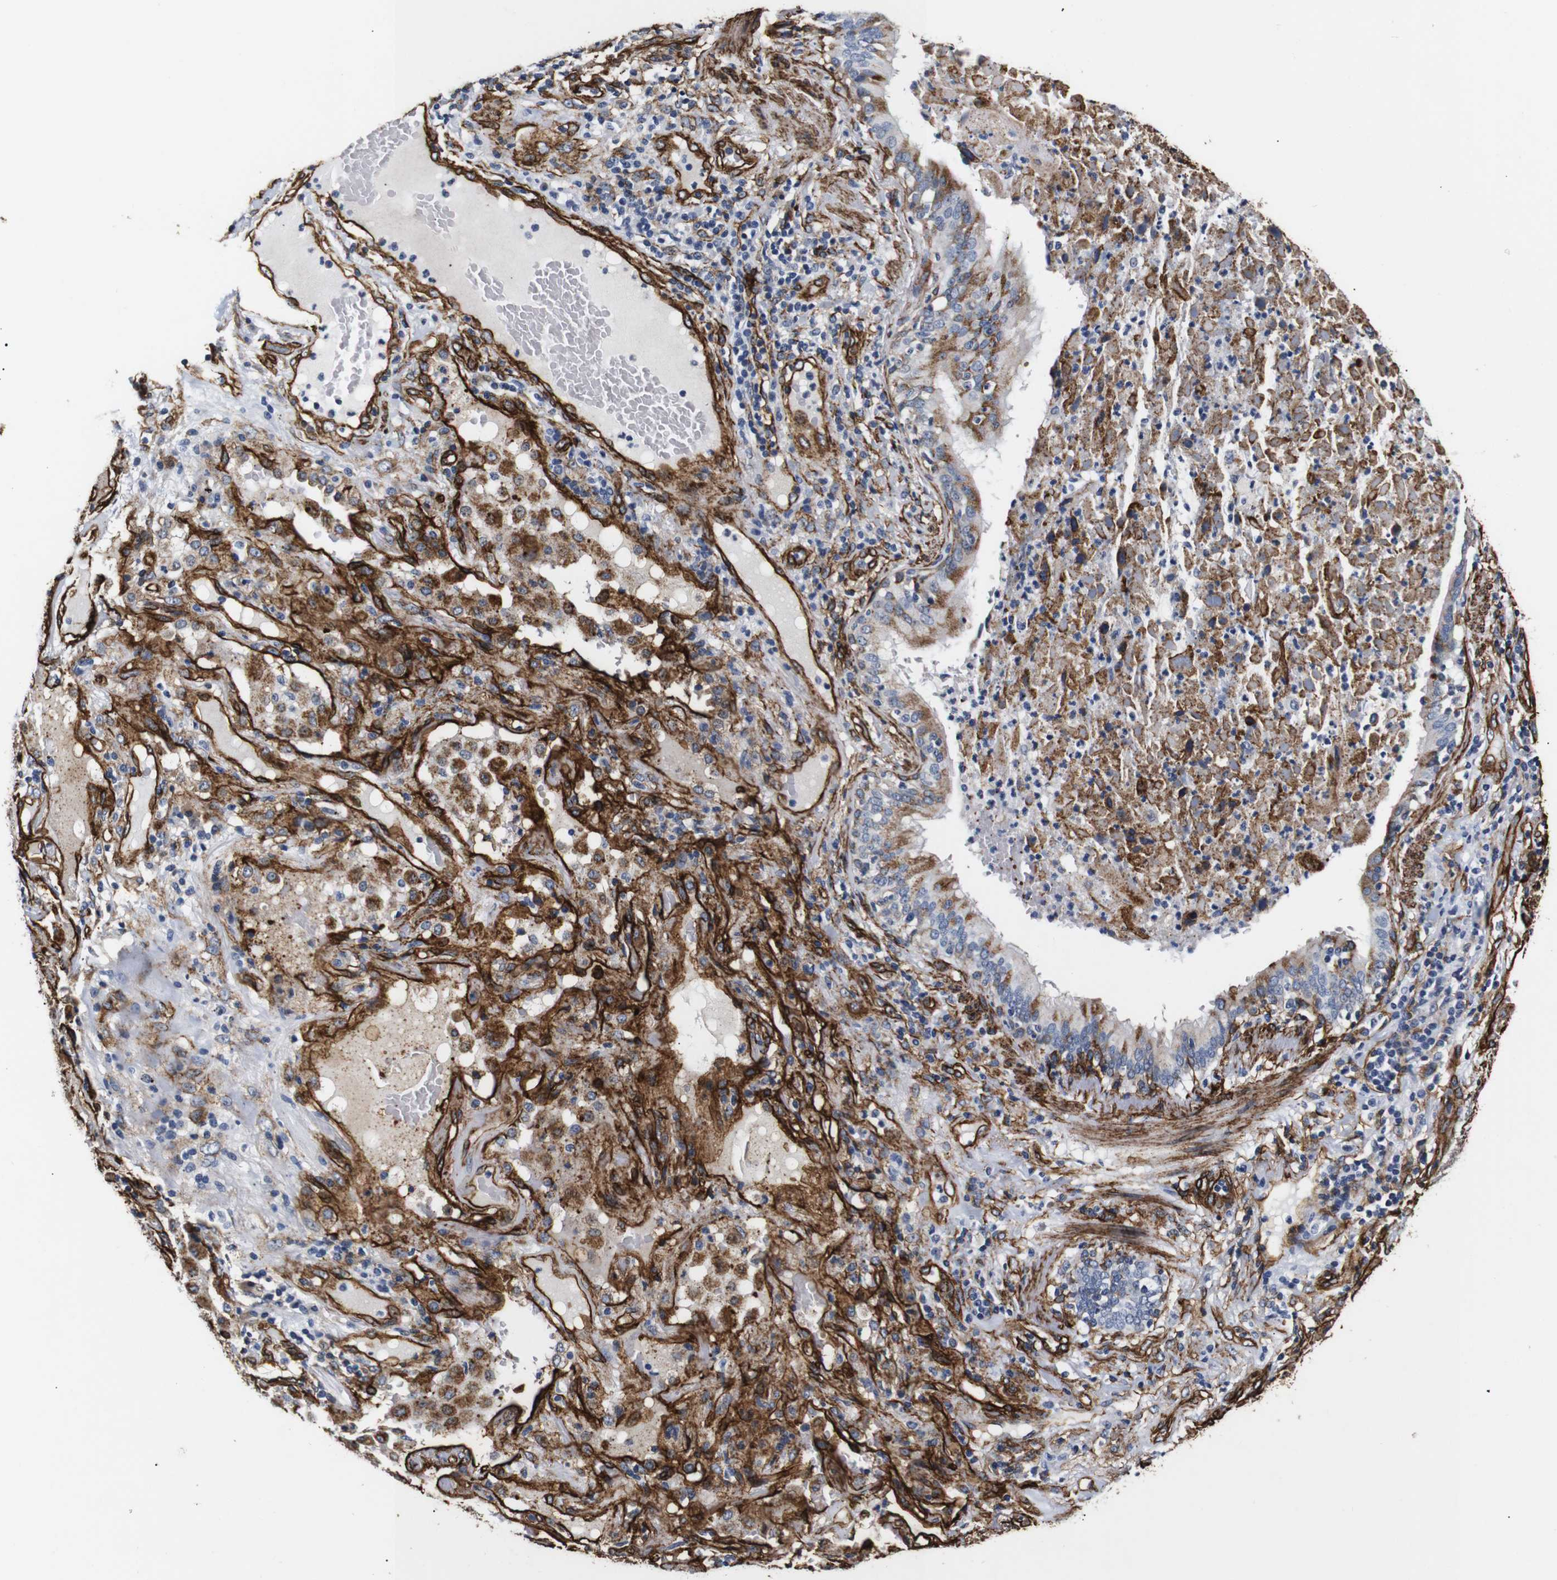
{"staining": {"intensity": "moderate", "quantity": "25%-75%", "location": "cytoplasmic/membranous"}, "tissue": "lung cancer", "cell_type": "Tumor cells", "image_type": "cancer", "snomed": [{"axis": "morphology", "description": "Squamous cell carcinoma, NOS"}, {"axis": "topography", "description": "Lung"}], "caption": "Lung squamous cell carcinoma stained for a protein (brown) reveals moderate cytoplasmic/membranous positive positivity in approximately 25%-75% of tumor cells.", "gene": "CAV2", "patient": {"sex": "male", "age": 57}}